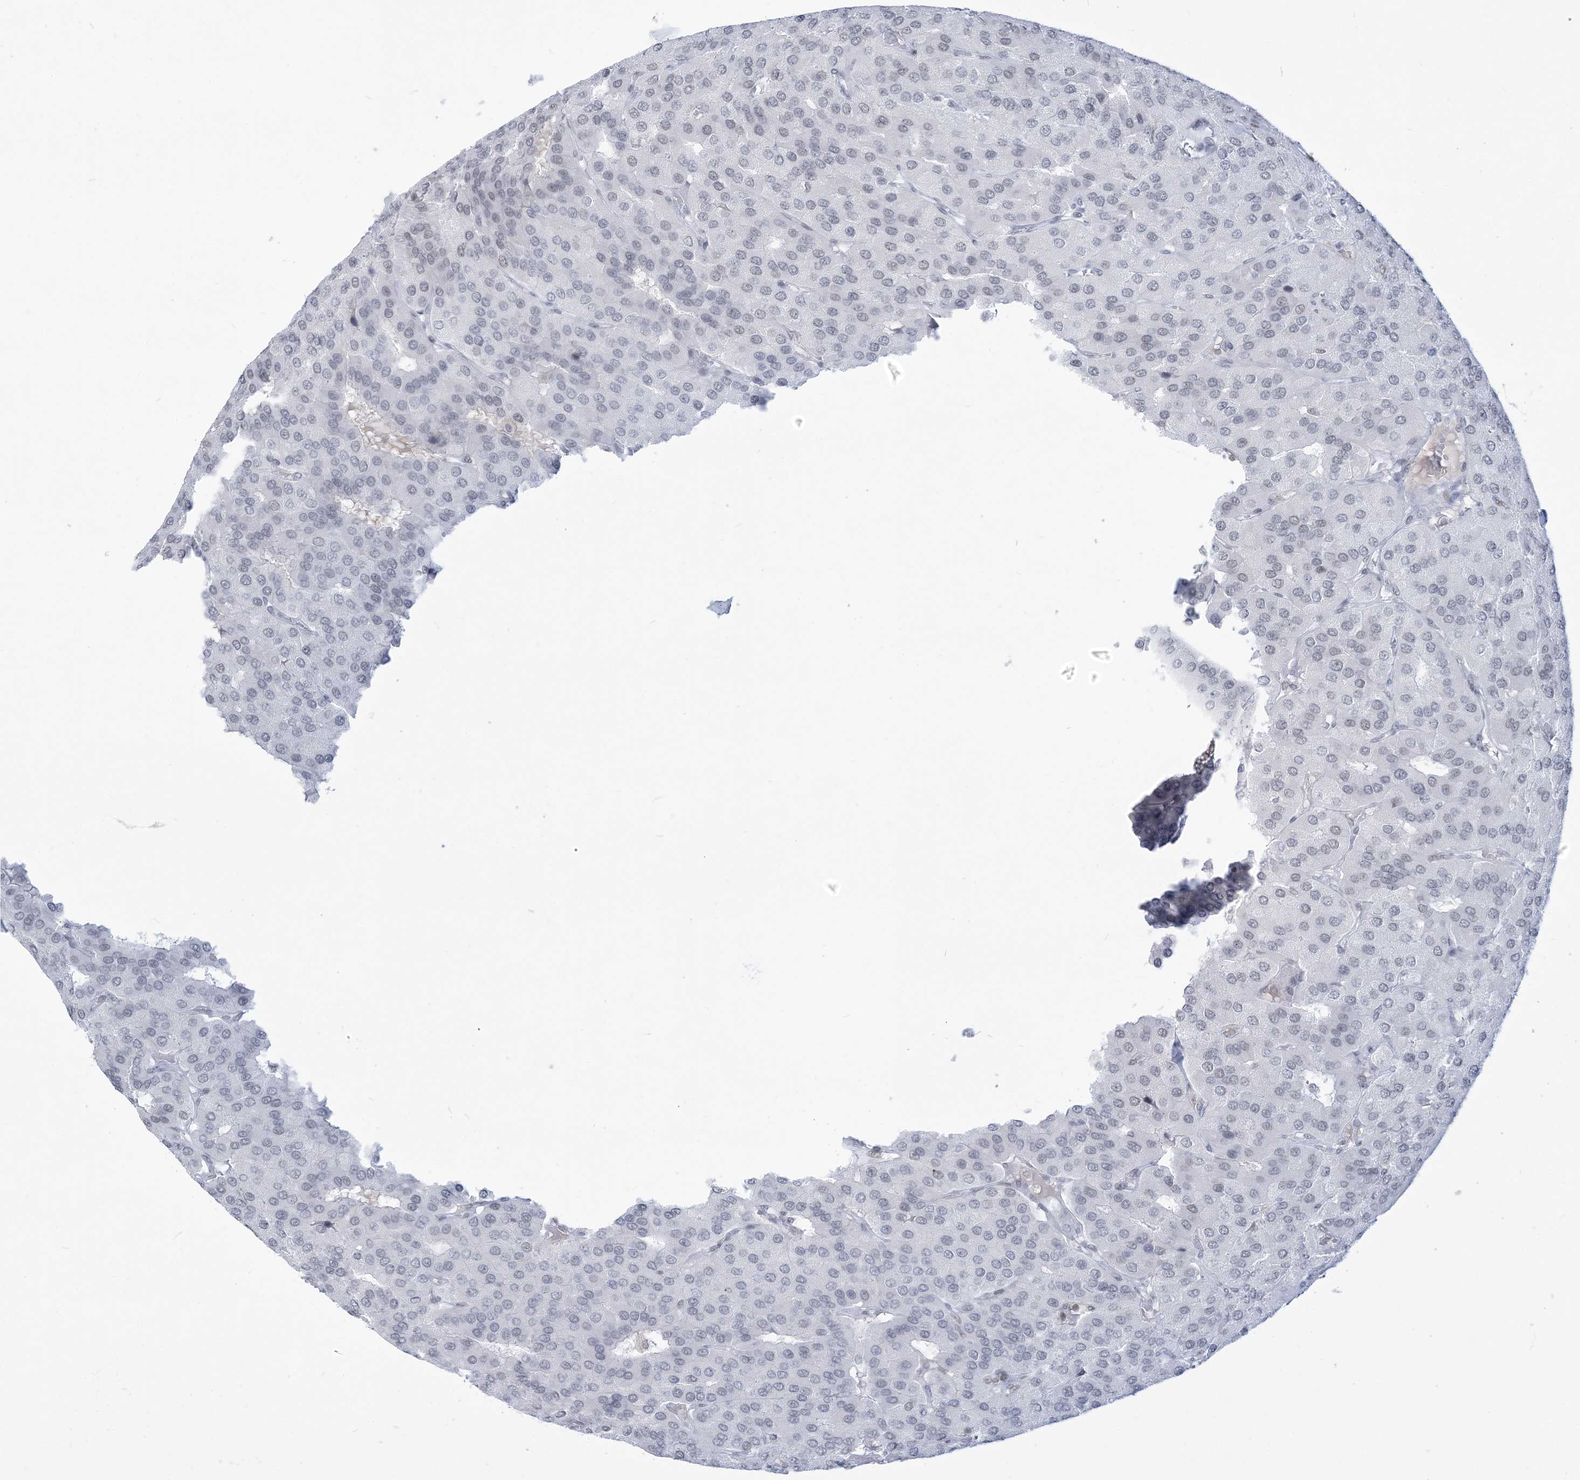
{"staining": {"intensity": "negative", "quantity": "none", "location": "none"}, "tissue": "parathyroid gland", "cell_type": "Glandular cells", "image_type": "normal", "snomed": [{"axis": "morphology", "description": "Normal tissue, NOS"}, {"axis": "morphology", "description": "Adenoma, NOS"}, {"axis": "topography", "description": "Parathyroid gland"}], "caption": "This is a micrograph of immunohistochemistry staining of benign parathyroid gland, which shows no expression in glandular cells.", "gene": "DDX21", "patient": {"sex": "female", "age": 86}}